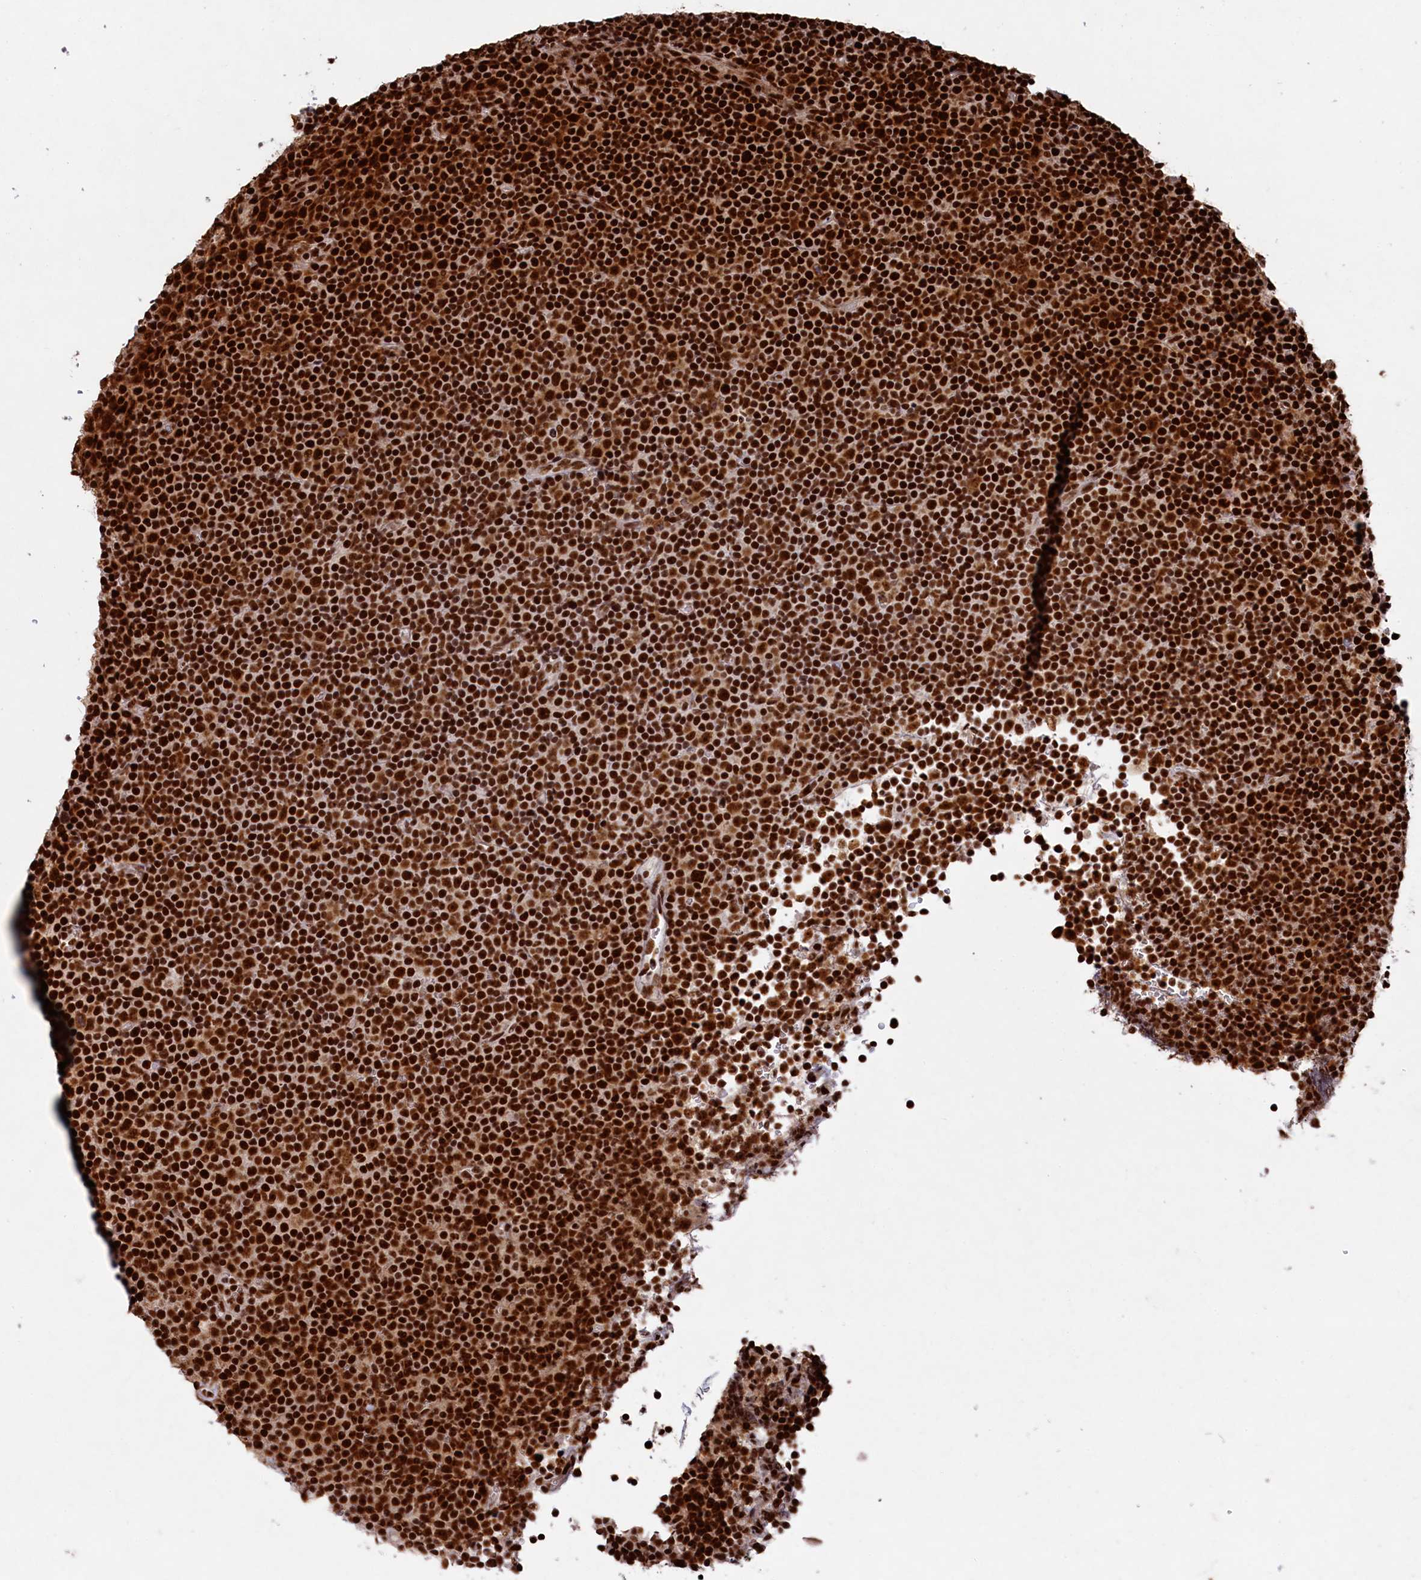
{"staining": {"intensity": "strong", "quantity": ">75%", "location": "nuclear"}, "tissue": "lymphoma", "cell_type": "Tumor cells", "image_type": "cancer", "snomed": [{"axis": "morphology", "description": "Malignant lymphoma, non-Hodgkin's type, Low grade"}, {"axis": "topography", "description": "Lymph node"}], "caption": "IHC of malignant lymphoma, non-Hodgkin's type (low-grade) displays high levels of strong nuclear positivity in about >75% of tumor cells.", "gene": "PRPF31", "patient": {"sex": "female", "age": 67}}